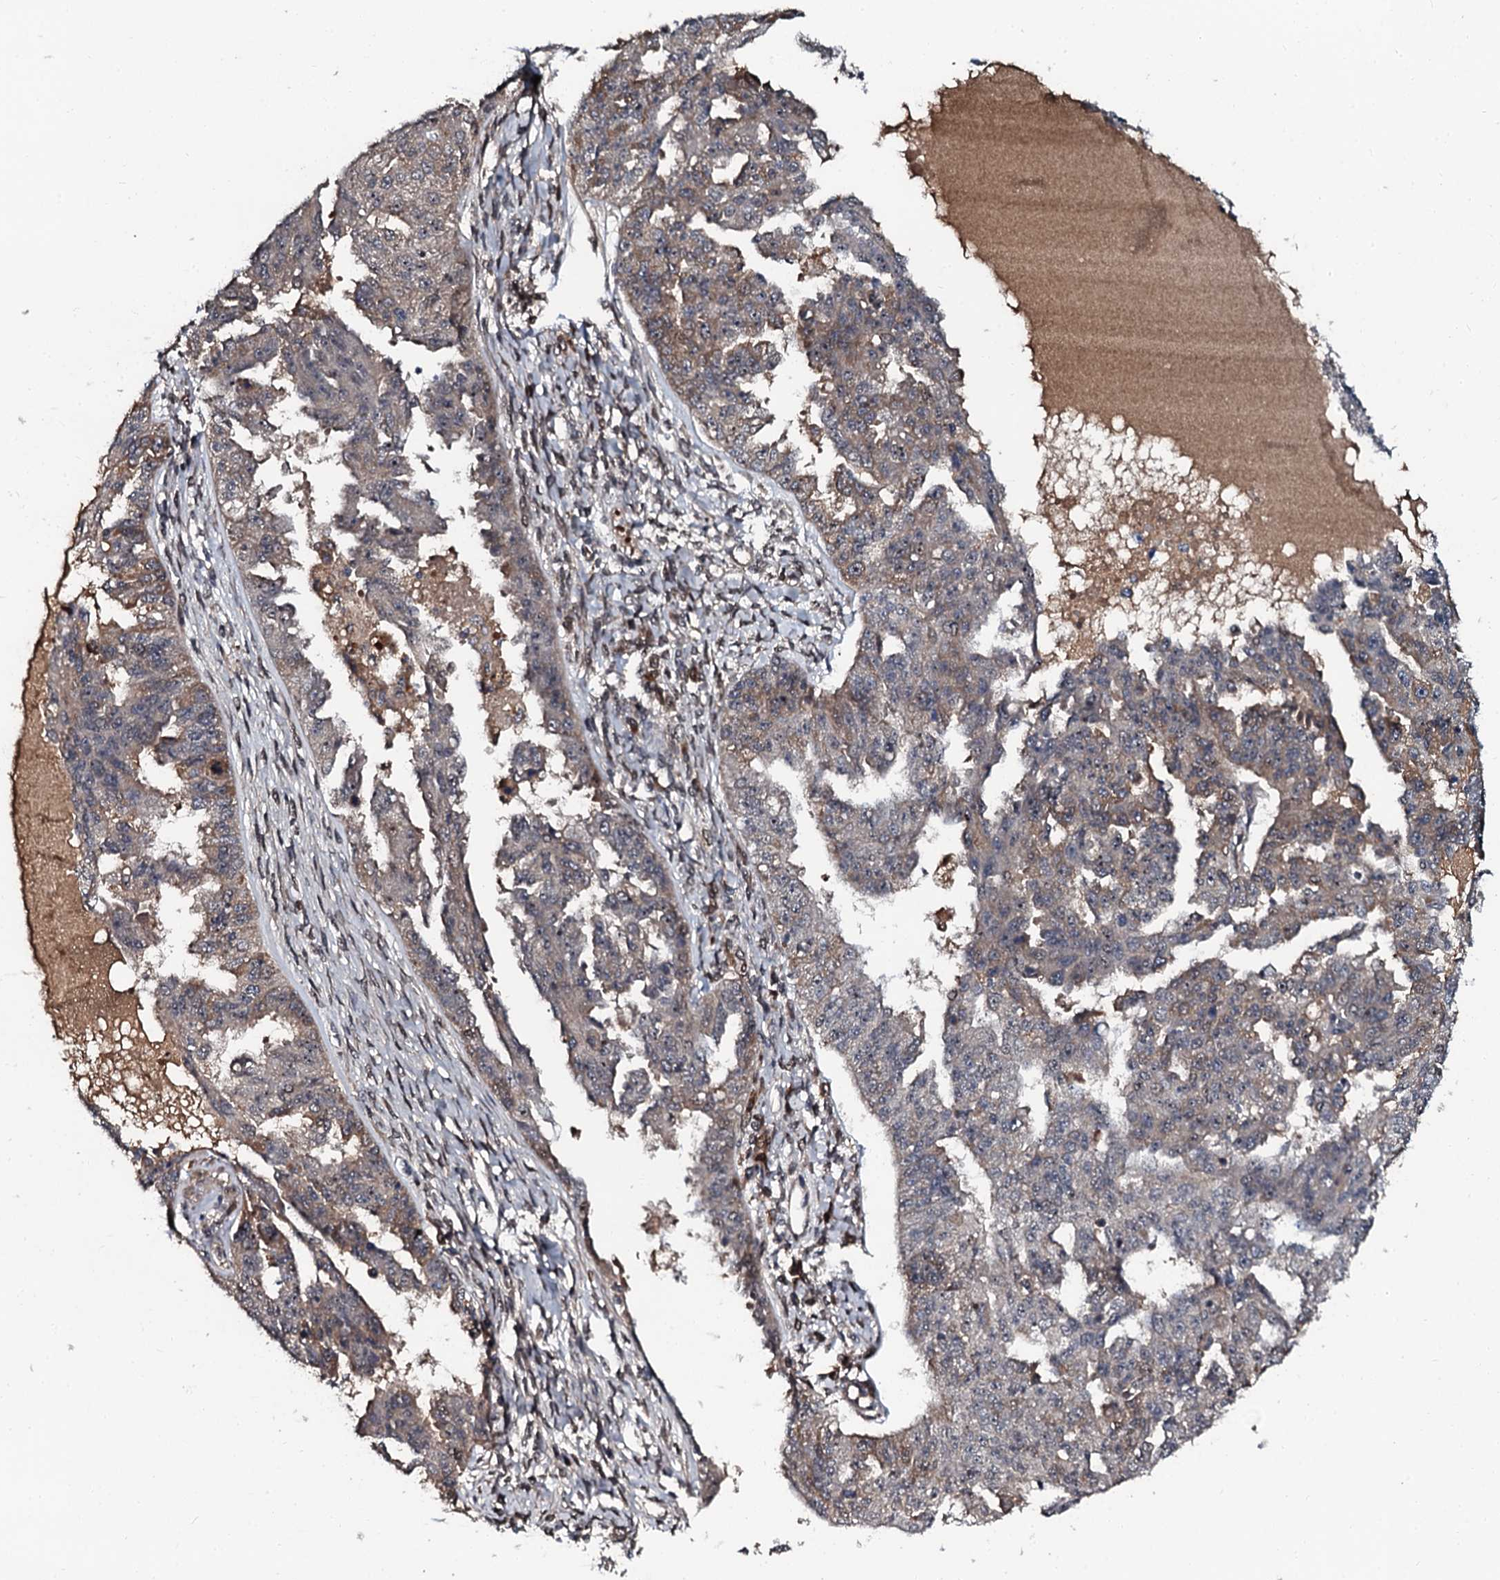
{"staining": {"intensity": "weak", "quantity": "<25%", "location": "cytoplasmic/membranous"}, "tissue": "ovarian cancer", "cell_type": "Tumor cells", "image_type": "cancer", "snomed": [{"axis": "morphology", "description": "Cystadenocarcinoma, serous, NOS"}, {"axis": "topography", "description": "Ovary"}], "caption": "Immunohistochemical staining of human ovarian cancer demonstrates no significant positivity in tumor cells.", "gene": "N4BP1", "patient": {"sex": "female", "age": 58}}